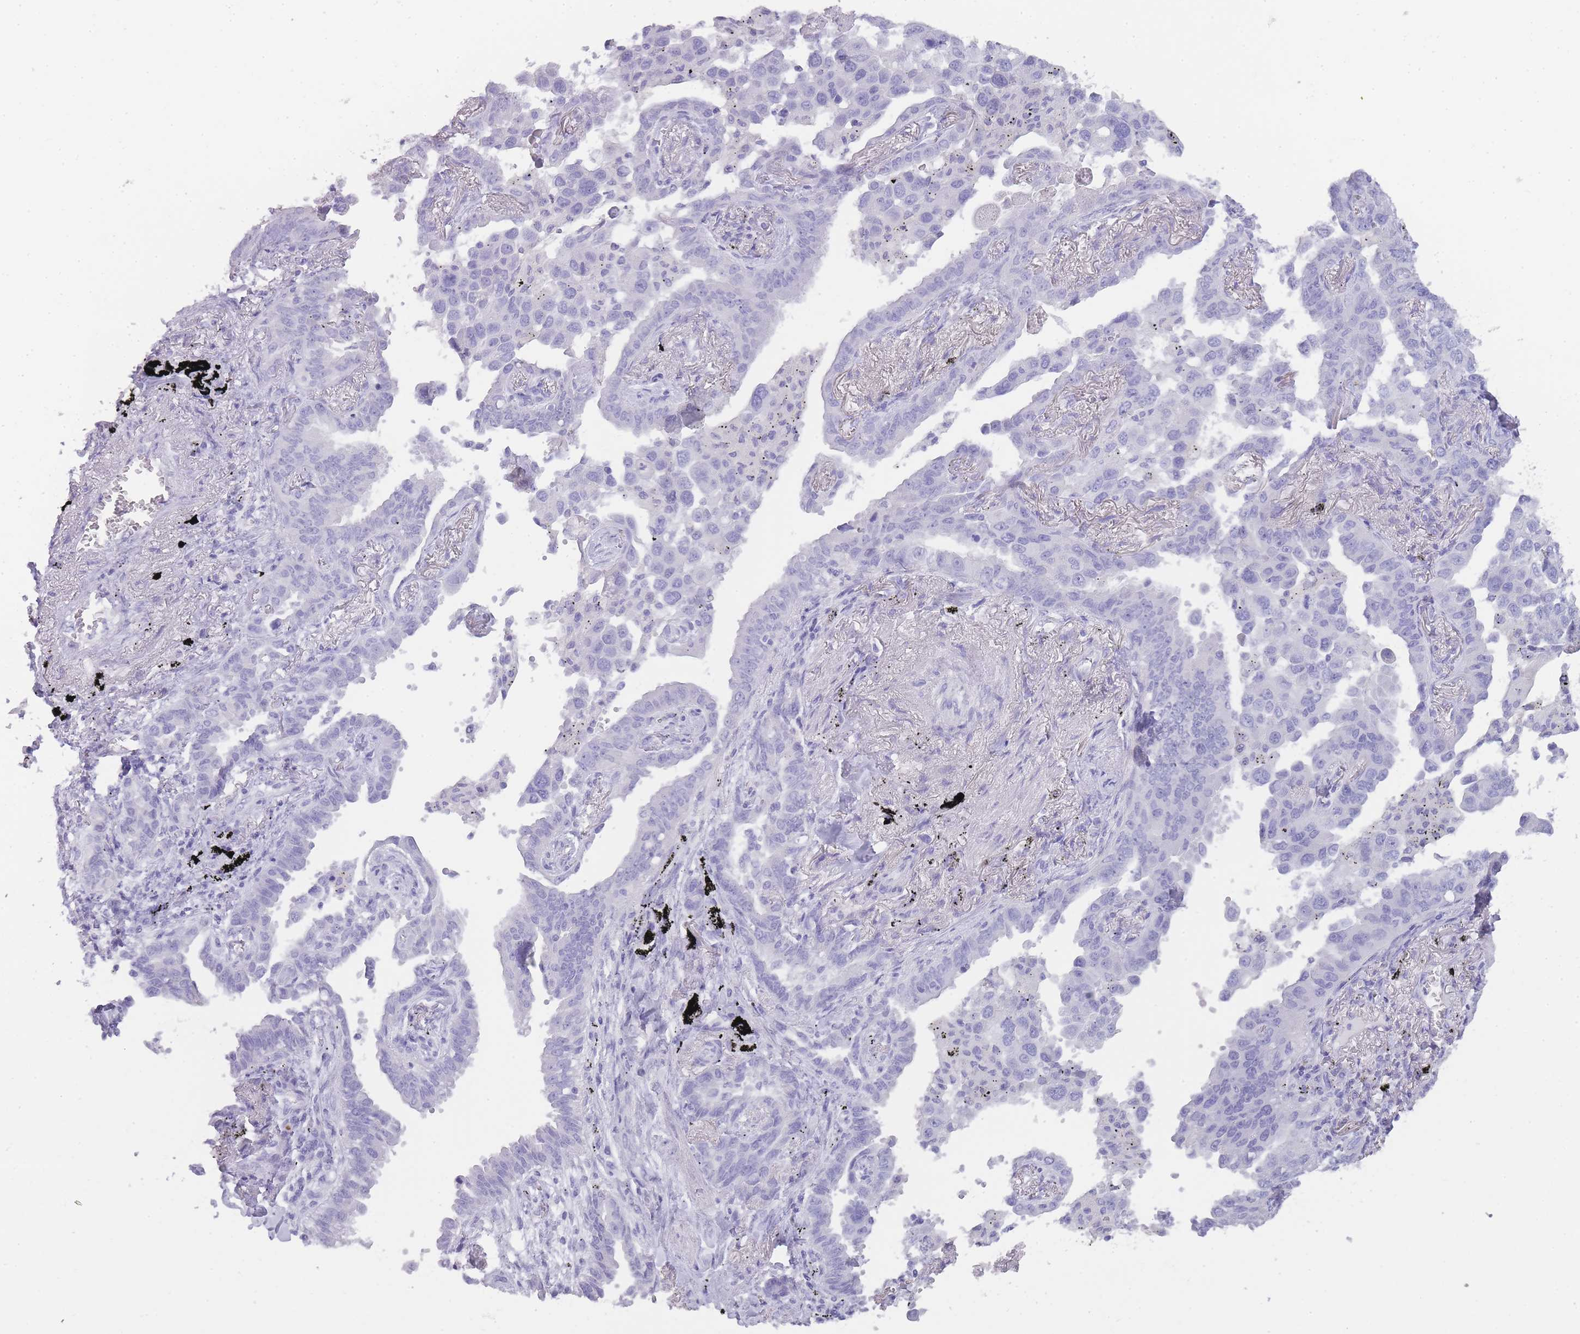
{"staining": {"intensity": "negative", "quantity": "none", "location": "none"}, "tissue": "lung cancer", "cell_type": "Tumor cells", "image_type": "cancer", "snomed": [{"axis": "morphology", "description": "Adenocarcinoma, NOS"}, {"axis": "topography", "description": "Lung"}], "caption": "Human adenocarcinoma (lung) stained for a protein using immunohistochemistry (IHC) exhibits no expression in tumor cells.", "gene": "TCP11", "patient": {"sex": "male", "age": 67}}